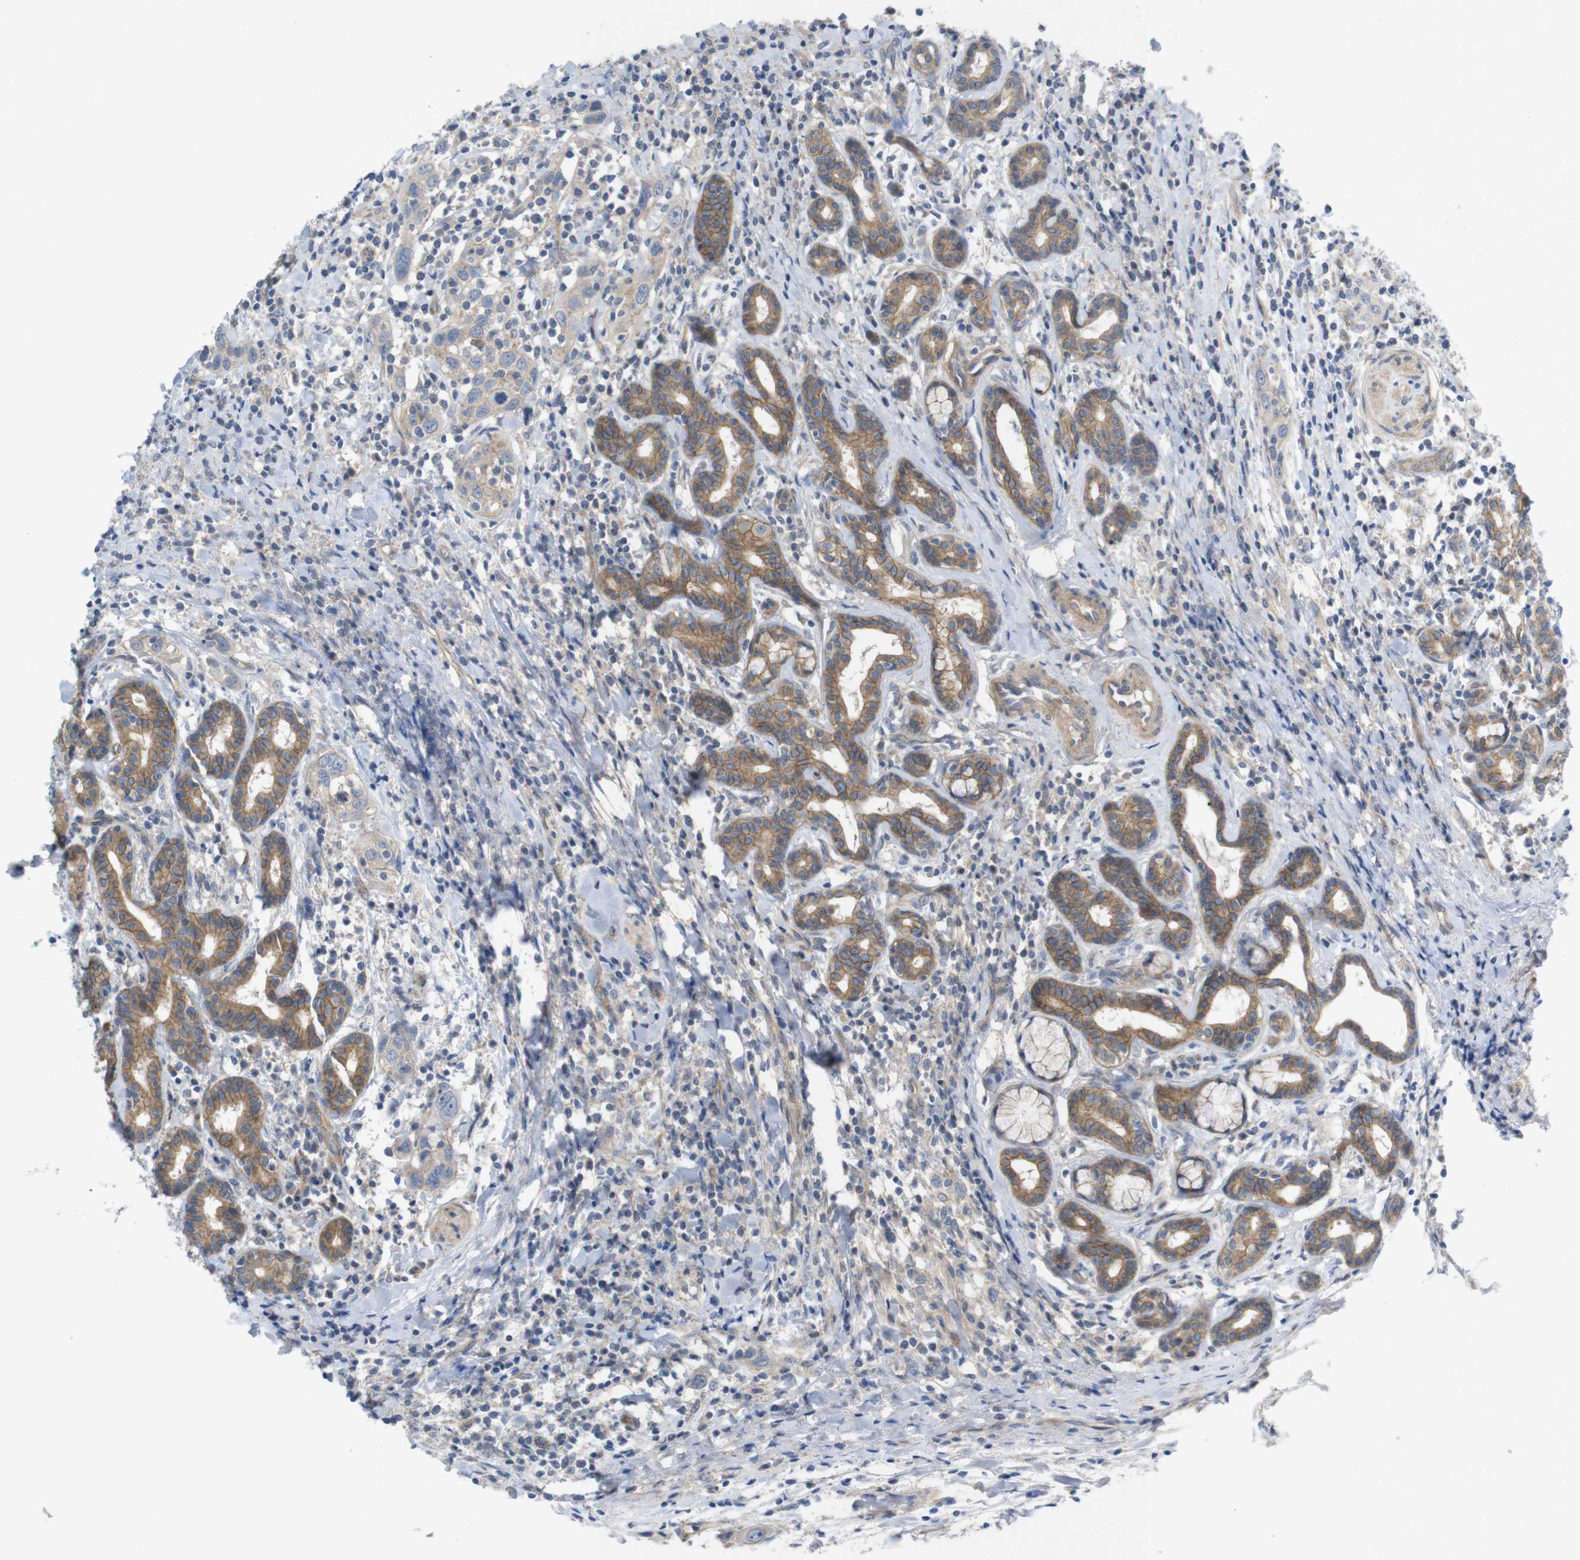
{"staining": {"intensity": "weak", "quantity": "25%-75%", "location": "cytoplasmic/membranous"}, "tissue": "head and neck cancer", "cell_type": "Tumor cells", "image_type": "cancer", "snomed": [{"axis": "morphology", "description": "Squamous cell carcinoma, NOS"}, {"axis": "topography", "description": "Oral tissue"}, {"axis": "topography", "description": "Head-Neck"}], "caption": "Immunohistochemistry (IHC) image of squamous cell carcinoma (head and neck) stained for a protein (brown), which shows low levels of weak cytoplasmic/membranous expression in approximately 25%-75% of tumor cells.", "gene": "KIDINS220", "patient": {"sex": "female", "age": 50}}